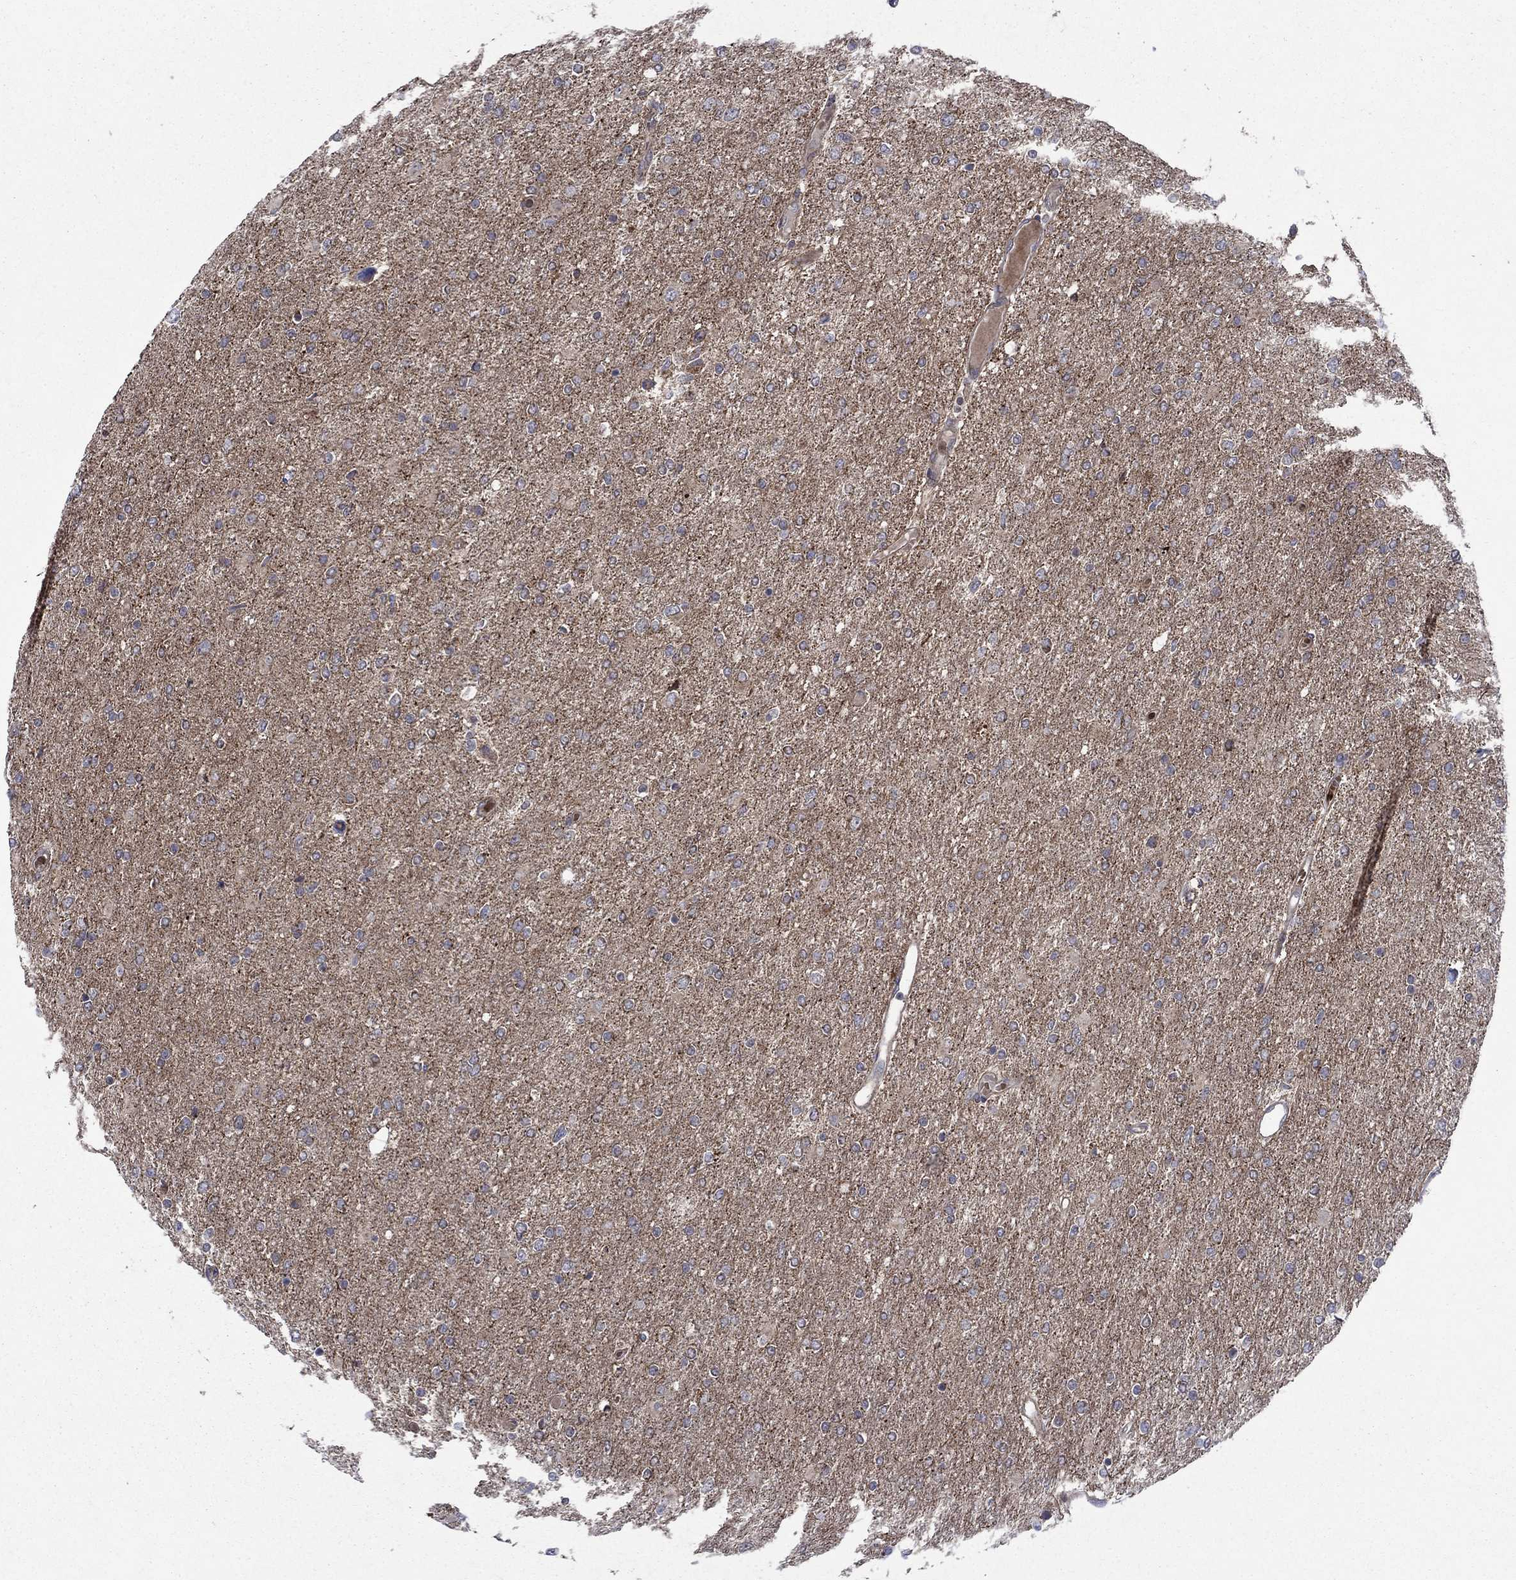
{"staining": {"intensity": "weak", "quantity": ">75%", "location": "cytoplasmic/membranous"}, "tissue": "glioma", "cell_type": "Tumor cells", "image_type": "cancer", "snomed": [{"axis": "morphology", "description": "Glioma, malignant, High grade"}, {"axis": "topography", "description": "Cerebral cortex"}], "caption": "Weak cytoplasmic/membranous protein positivity is present in approximately >75% of tumor cells in glioma.", "gene": "RNF19B", "patient": {"sex": "male", "age": 70}}